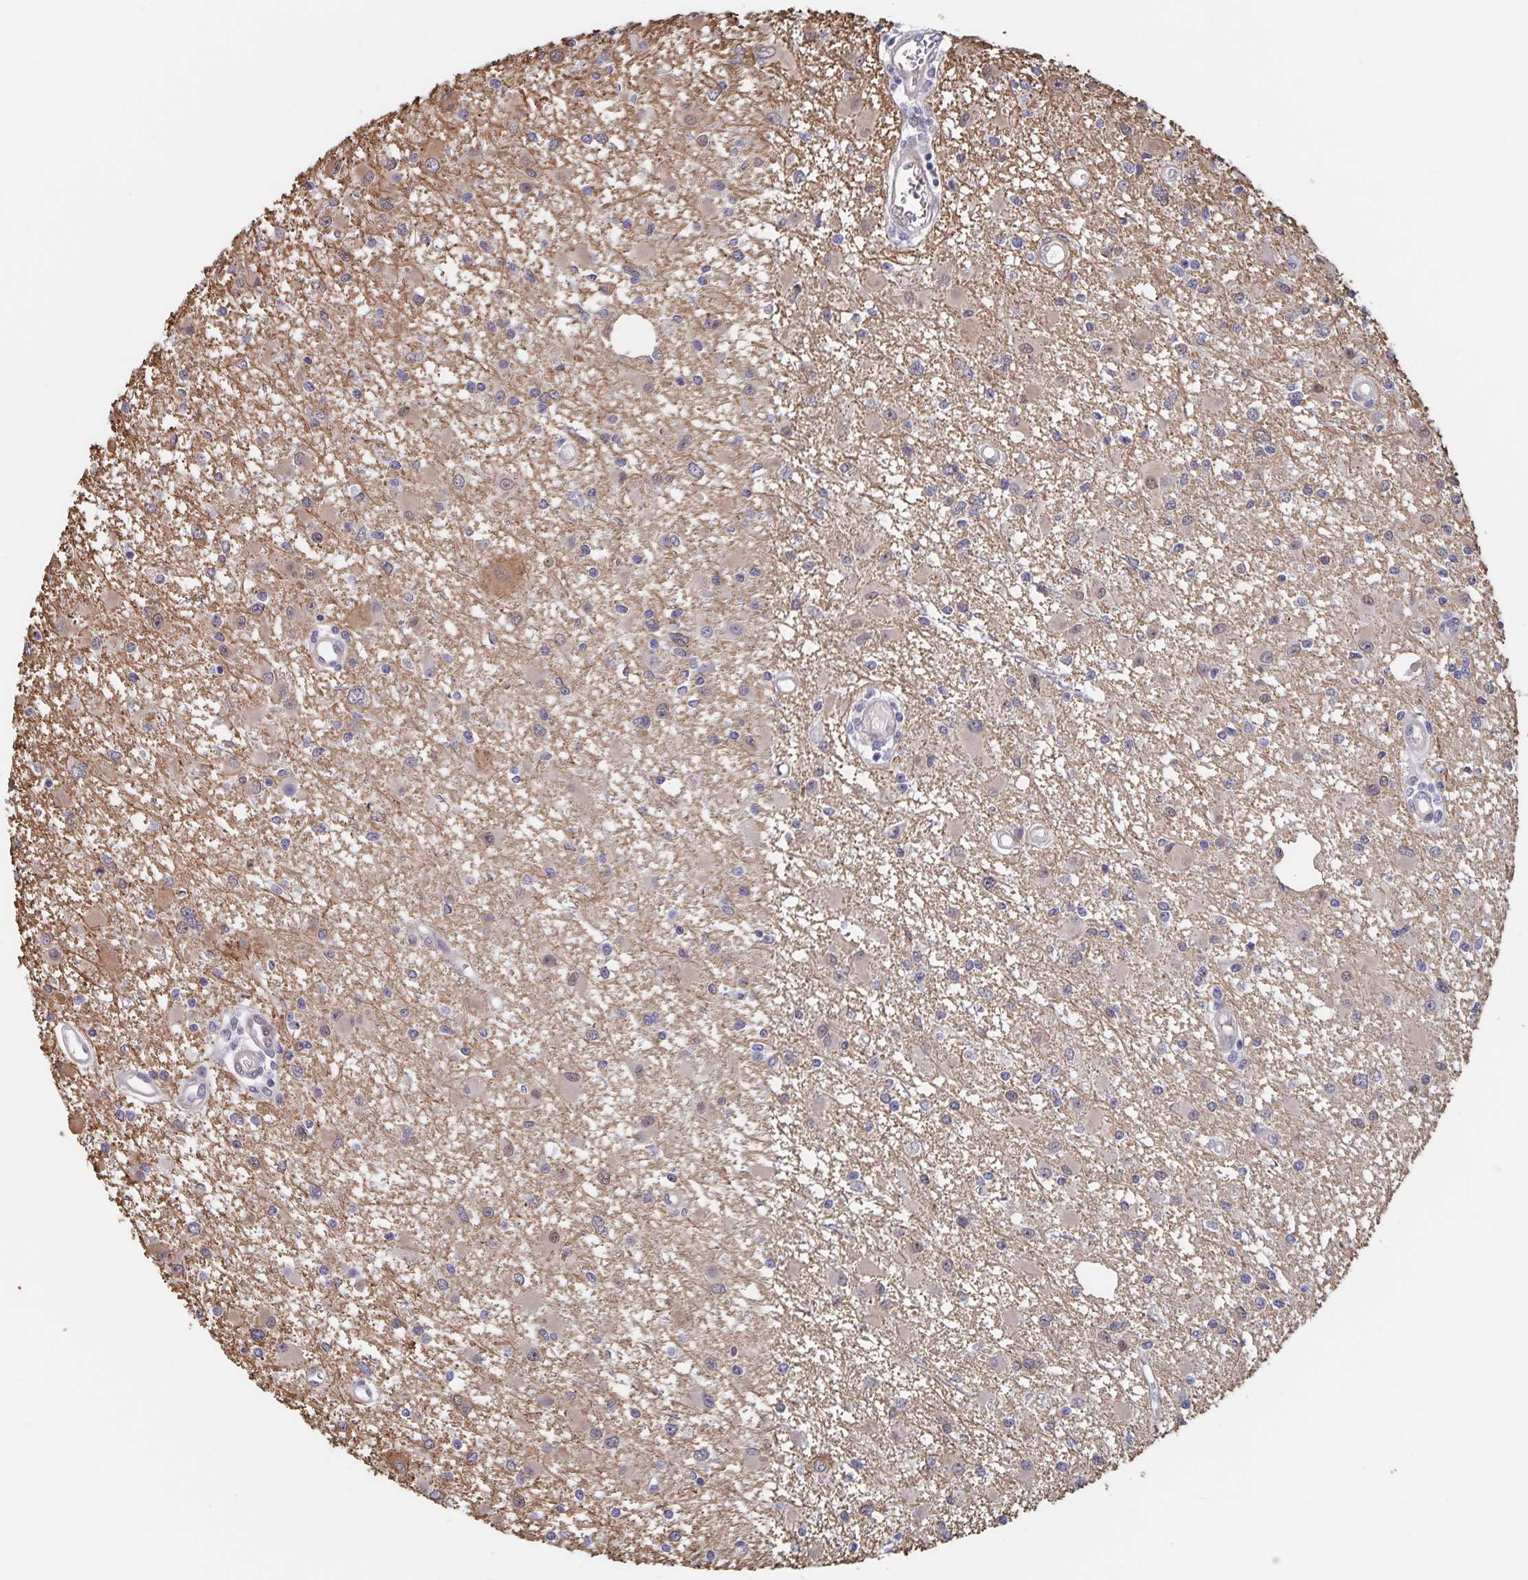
{"staining": {"intensity": "weak", "quantity": ">75%", "location": "cytoplasmic/membranous,nuclear"}, "tissue": "glioma", "cell_type": "Tumor cells", "image_type": "cancer", "snomed": [{"axis": "morphology", "description": "Glioma, malignant, High grade"}, {"axis": "topography", "description": "Brain"}], "caption": "Protein analysis of high-grade glioma (malignant) tissue demonstrates weak cytoplasmic/membranous and nuclear positivity in approximately >75% of tumor cells. (DAB IHC with brightfield microscopy, high magnification).", "gene": "BAG6", "patient": {"sex": "male", "age": 54}}